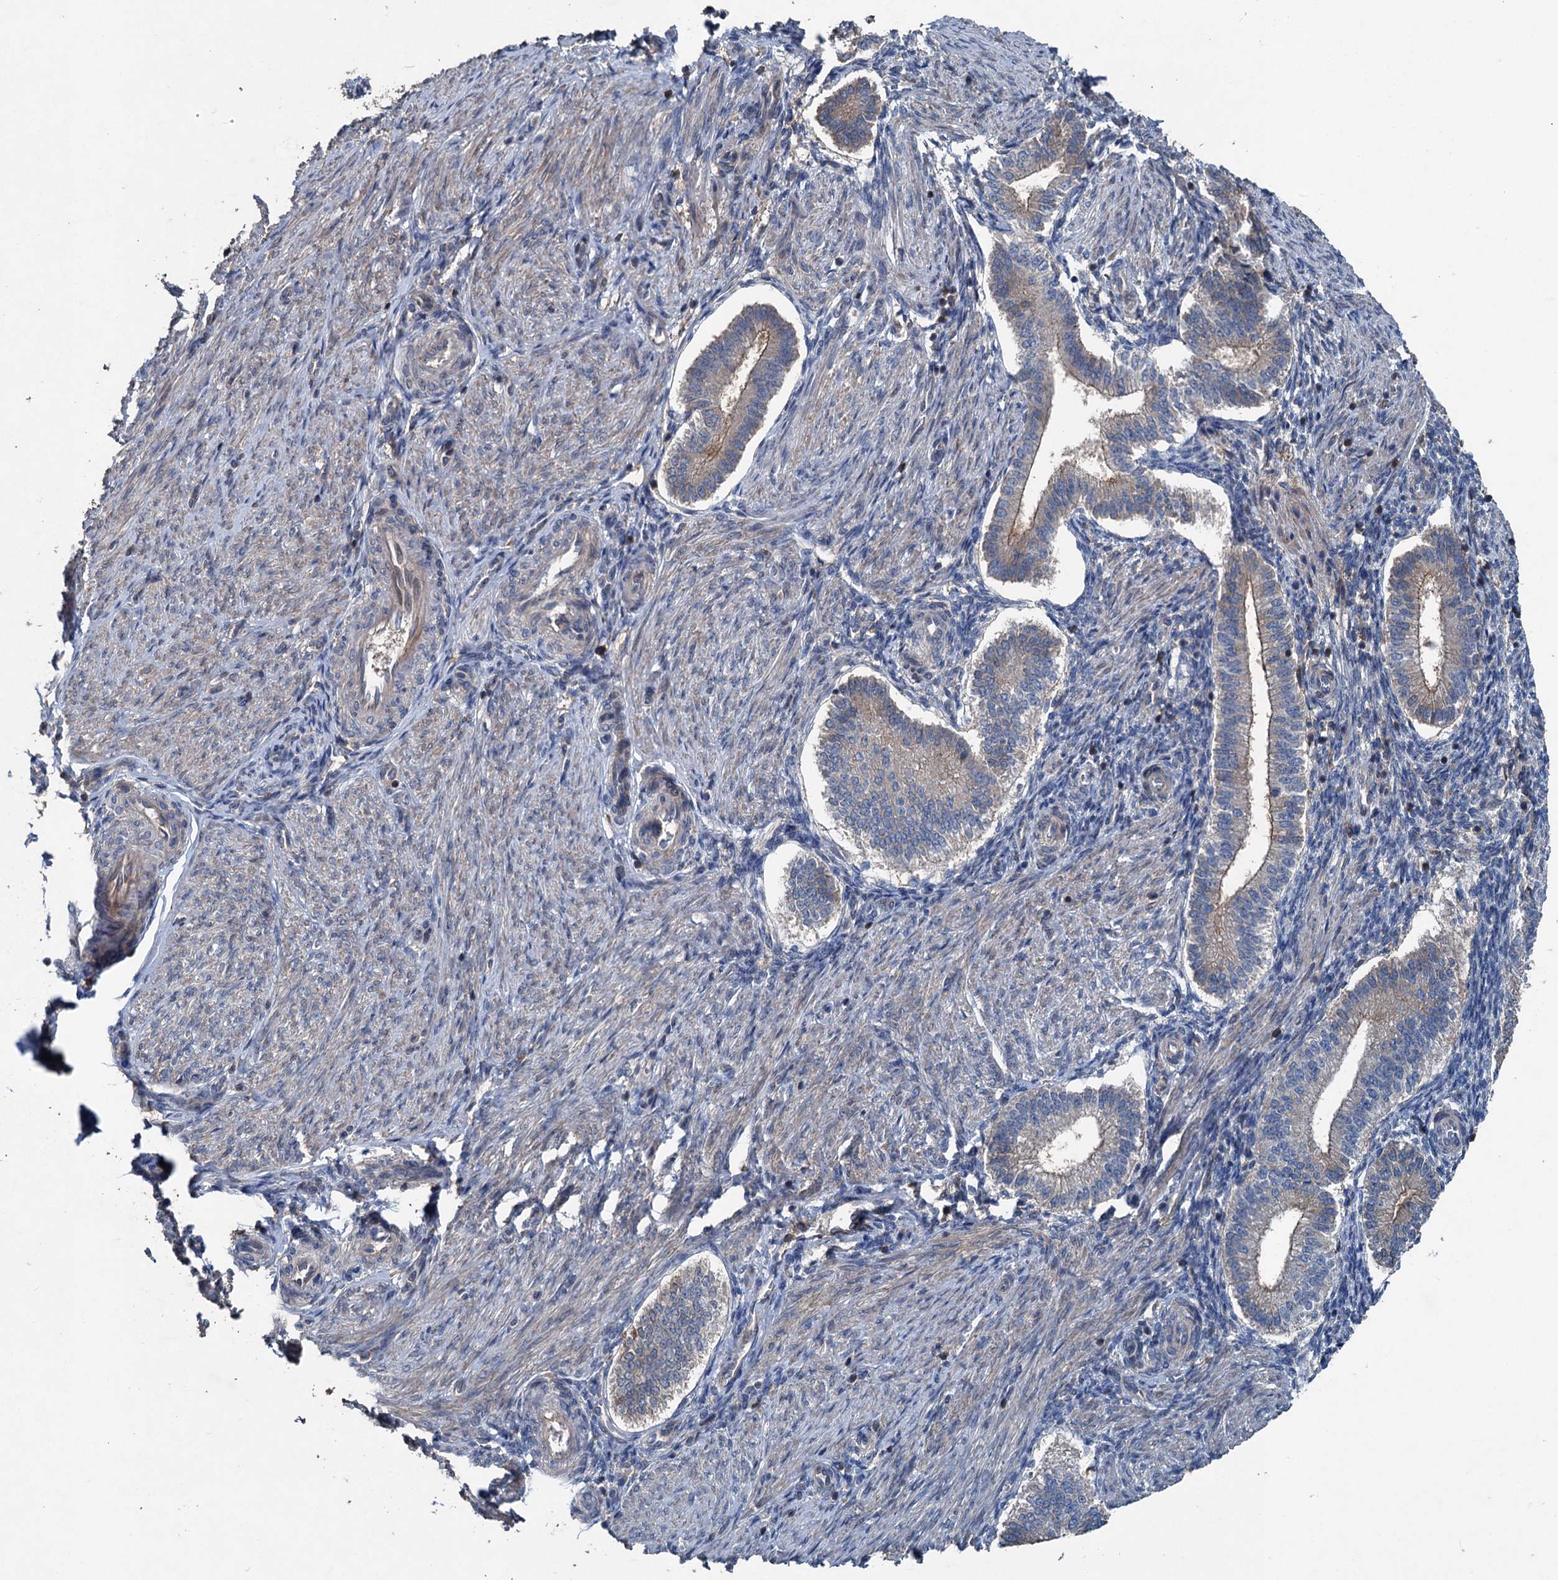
{"staining": {"intensity": "negative", "quantity": "none", "location": "none"}, "tissue": "endometrium", "cell_type": "Cells in endometrial stroma", "image_type": "normal", "snomed": [{"axis": "morphology", "description": "Normal tissue, NOS"}, {"axis": "topography", "description": "Endometrium"}], "caption": "This is an immunohistochemistry image of benign endometrium. There is no expression in cells in endometrial stroma.", "gene": "TAPBPL", "patient": {"sex": "female", "age": 24}}